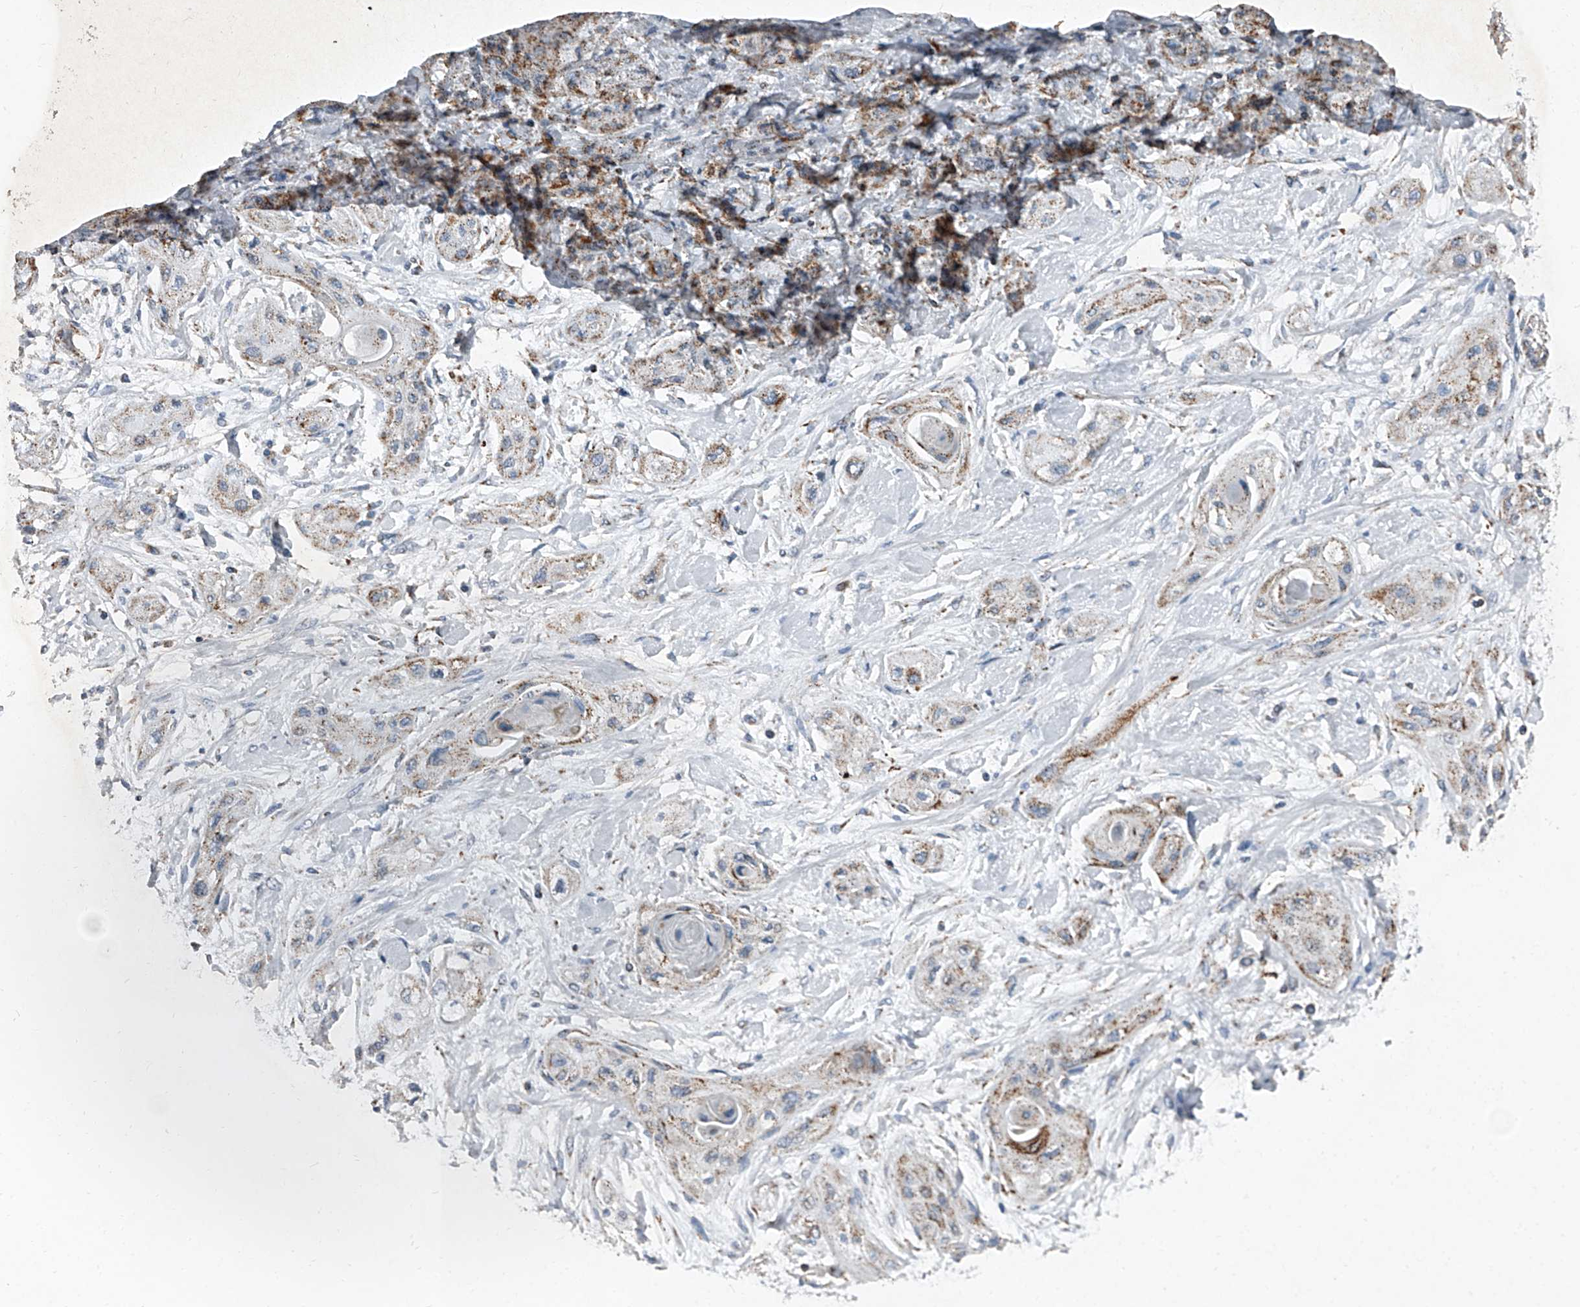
{"staining": {"intensity": "moderate", "quantity": "<25%", "location": "cytoplasmic/membranous"}, "tissue": "lung cancer", "cell_type": "Tumor cells", "image_type": "cancer", "snomed": [{"axis": "morphology", "description": "Squamous cell carcinoma, NOS"}, {"axis": "topography", "description": "Lung"}], "caption": "High-magnification brightfield microscopy of lung cancer stained with DAB (brown) and counterstained with hematoxylin (blue). tumor cells exhibit moderate cytoplasmic/membranous positivity is identified in about<25% of cells.", "gene": "CHRNA7", "patient": {"sex": "female", "age": 47}}